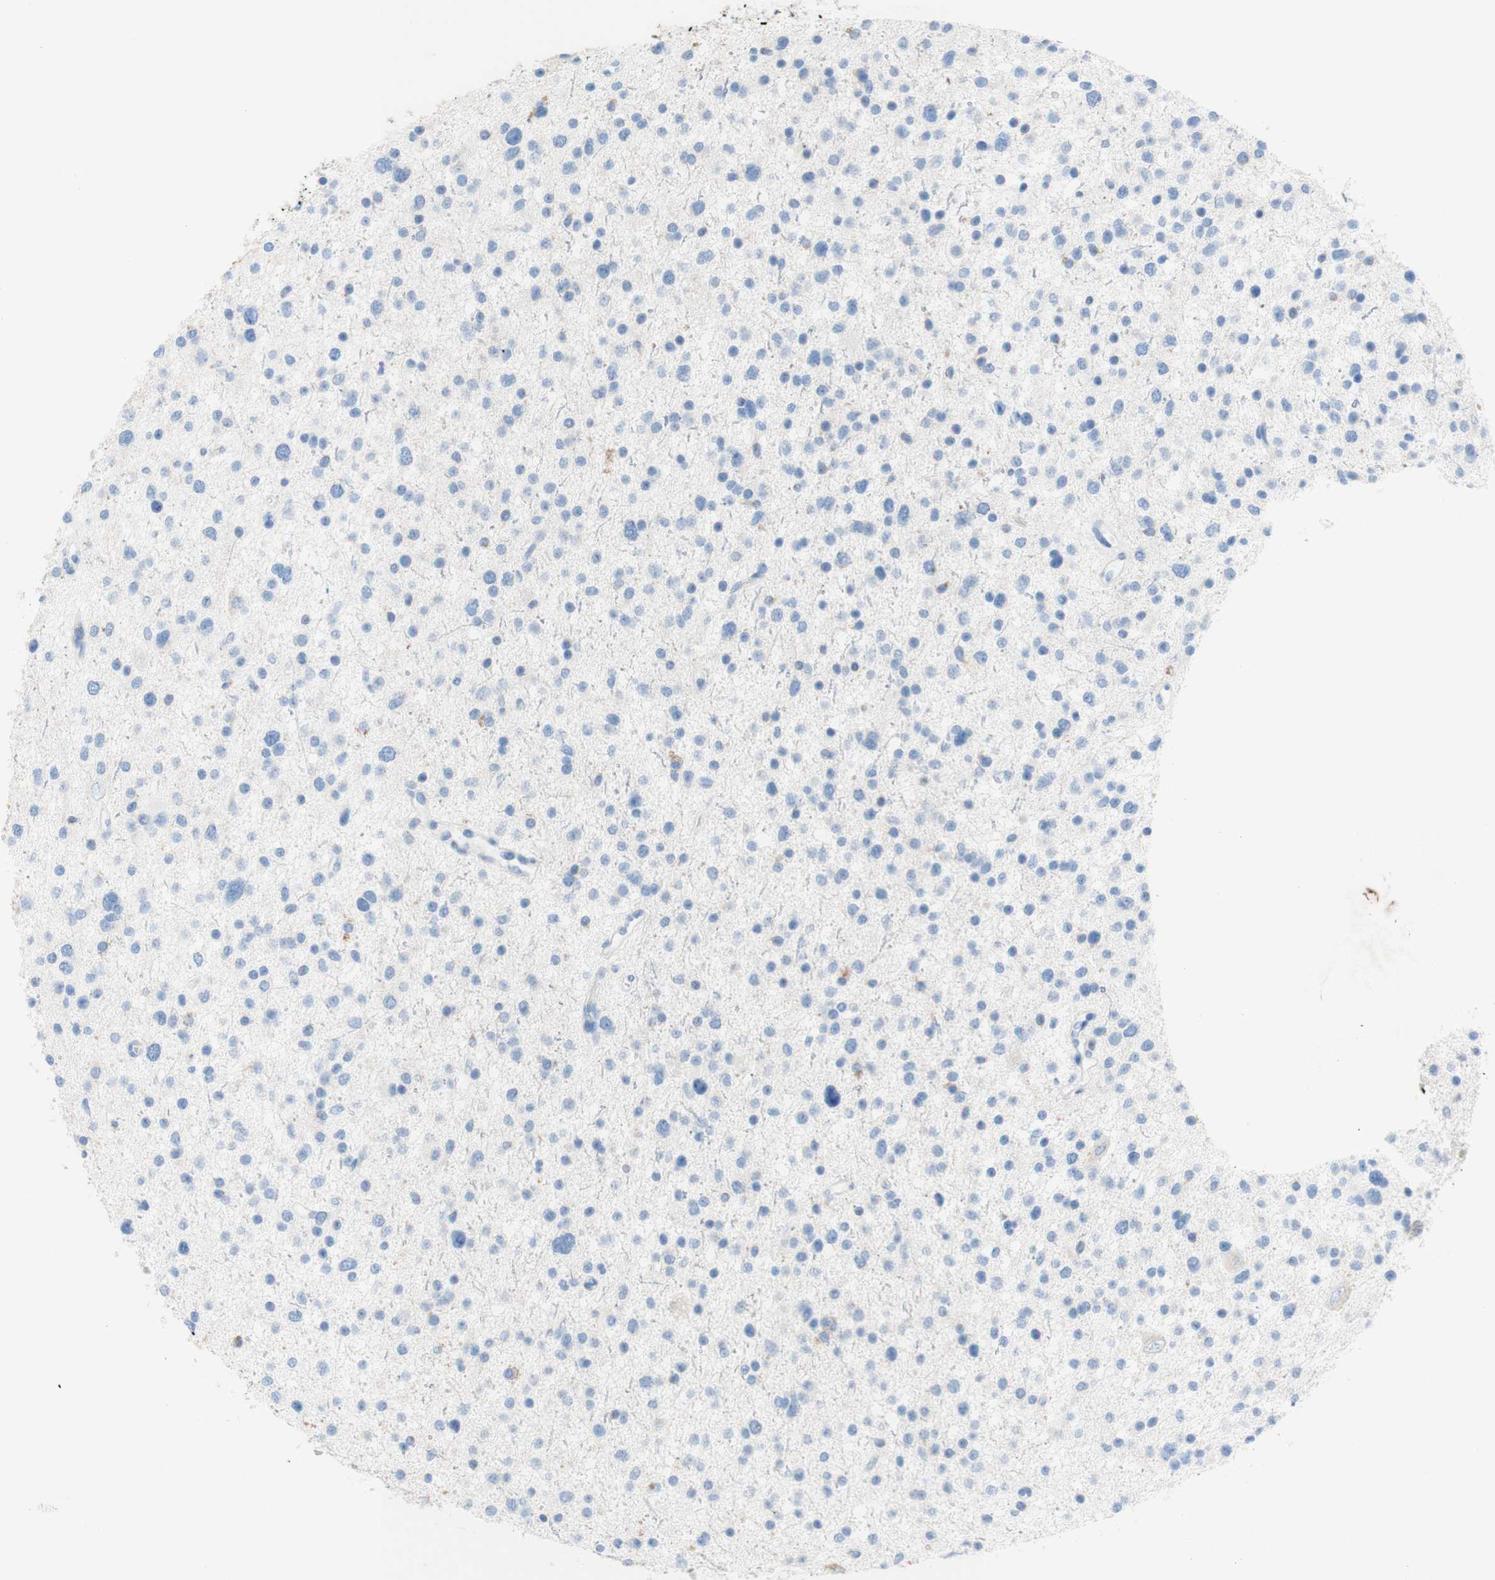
{"staining": {"intensity": "negative", "quantity": "none", "location": "none"}, "tissue": "glioma", "cell_type": "Tumor cells", "image_type": "cancer", "snomed": [{"axis": "morphology", "description": "Glioma, malignant, Low grade"}, {"axis": "topography", "description": "Brain"}], "caption": "A micrograph of glioma stained for a protein reveals no brown staining in tumor cells.", "gene": "POLR2J3", "patient": {"sex": "female", "age": 37}}